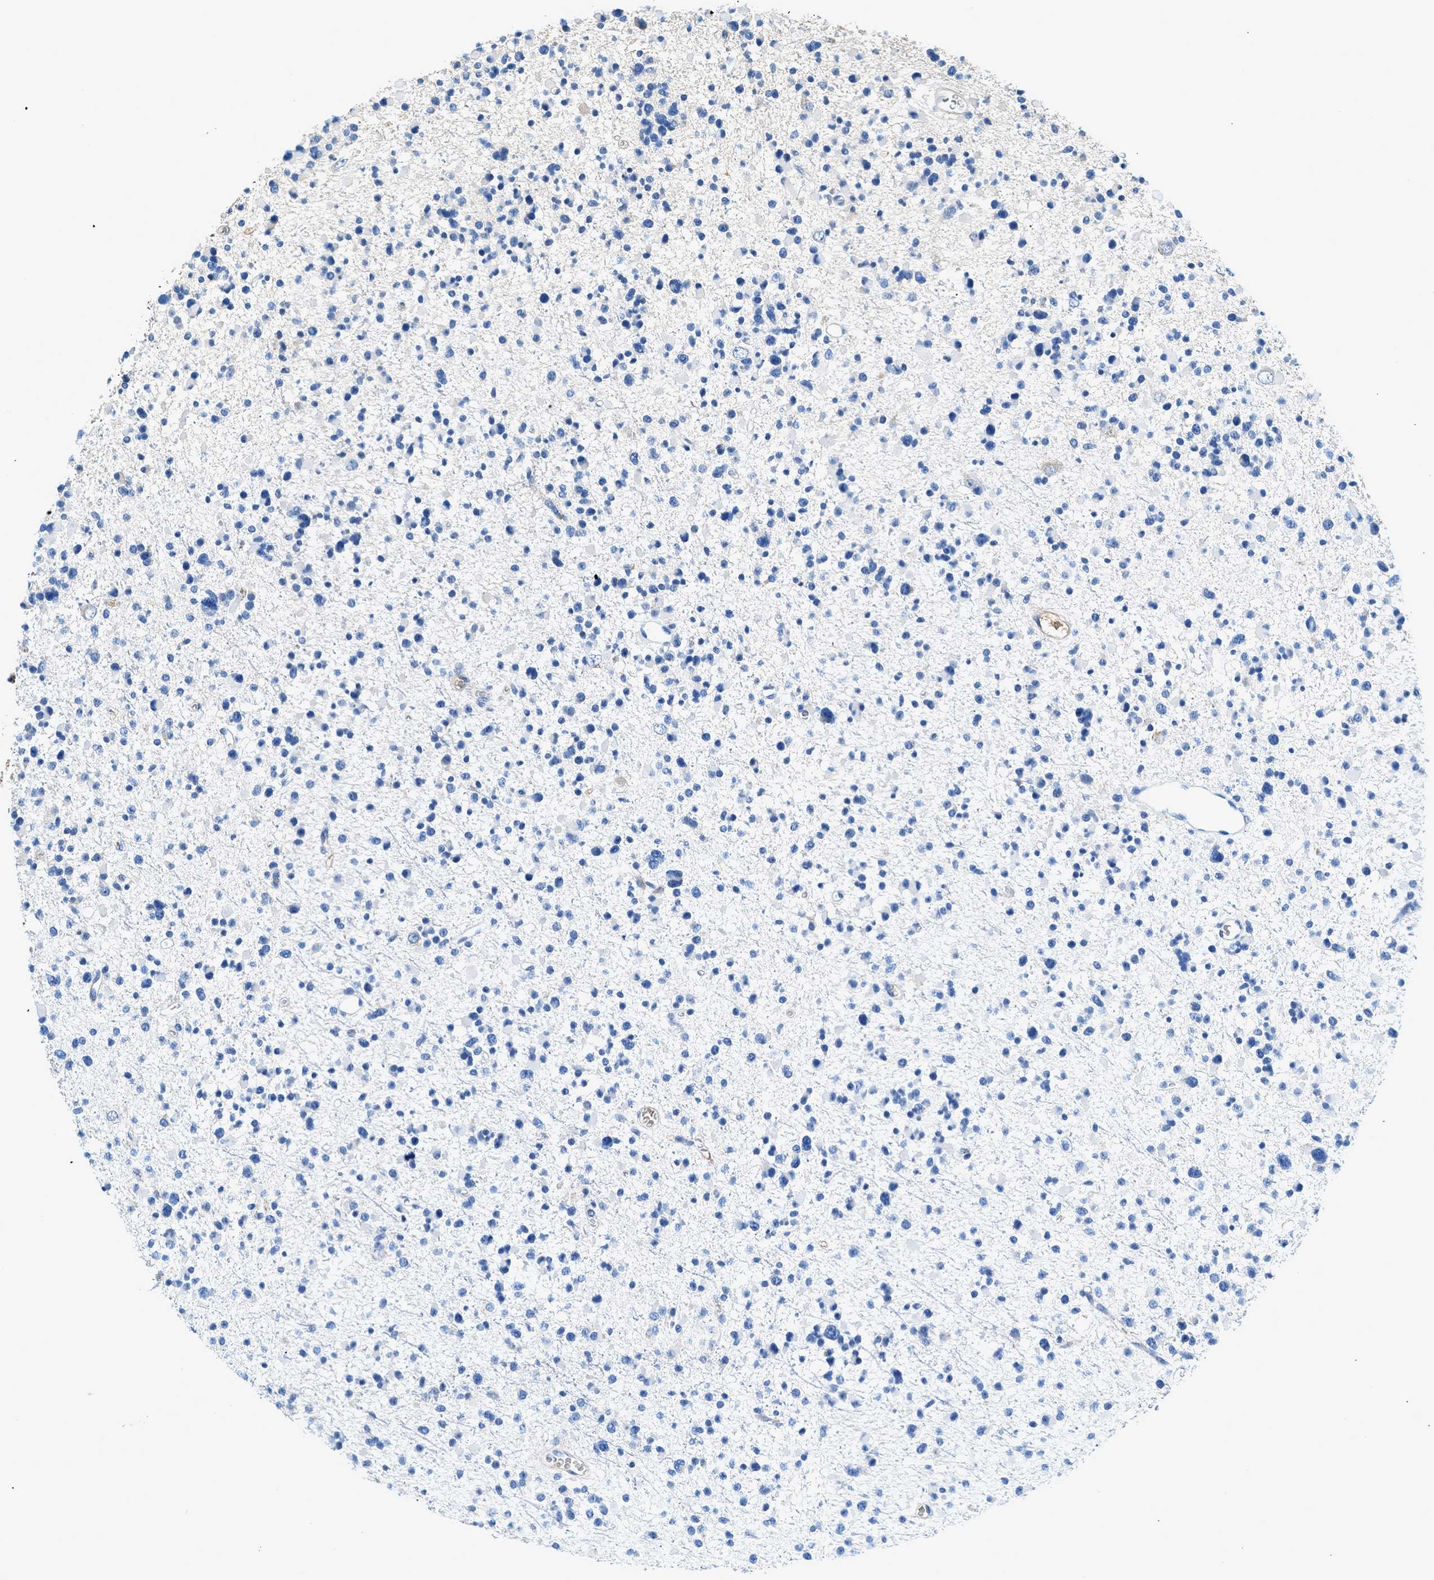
{"staining": {"intensity": "negative", "quantity": "none", "location": "none"}, "tissue": "glioma", "cell_type": "Tumor cells", "image_type": "cancer", "snomed": [{"axis": "morphology", "description": "Glioma, malignant, Low grade"}, {"axis": "topography", "description": "Brain"}], "caption": "Low-grade glioma (malignant) was stained to show a protein in brown. There is no significant positivity in tumor cells.", "gene": "RWDD2B", "patient": {"sex": "female", "age": 22}}